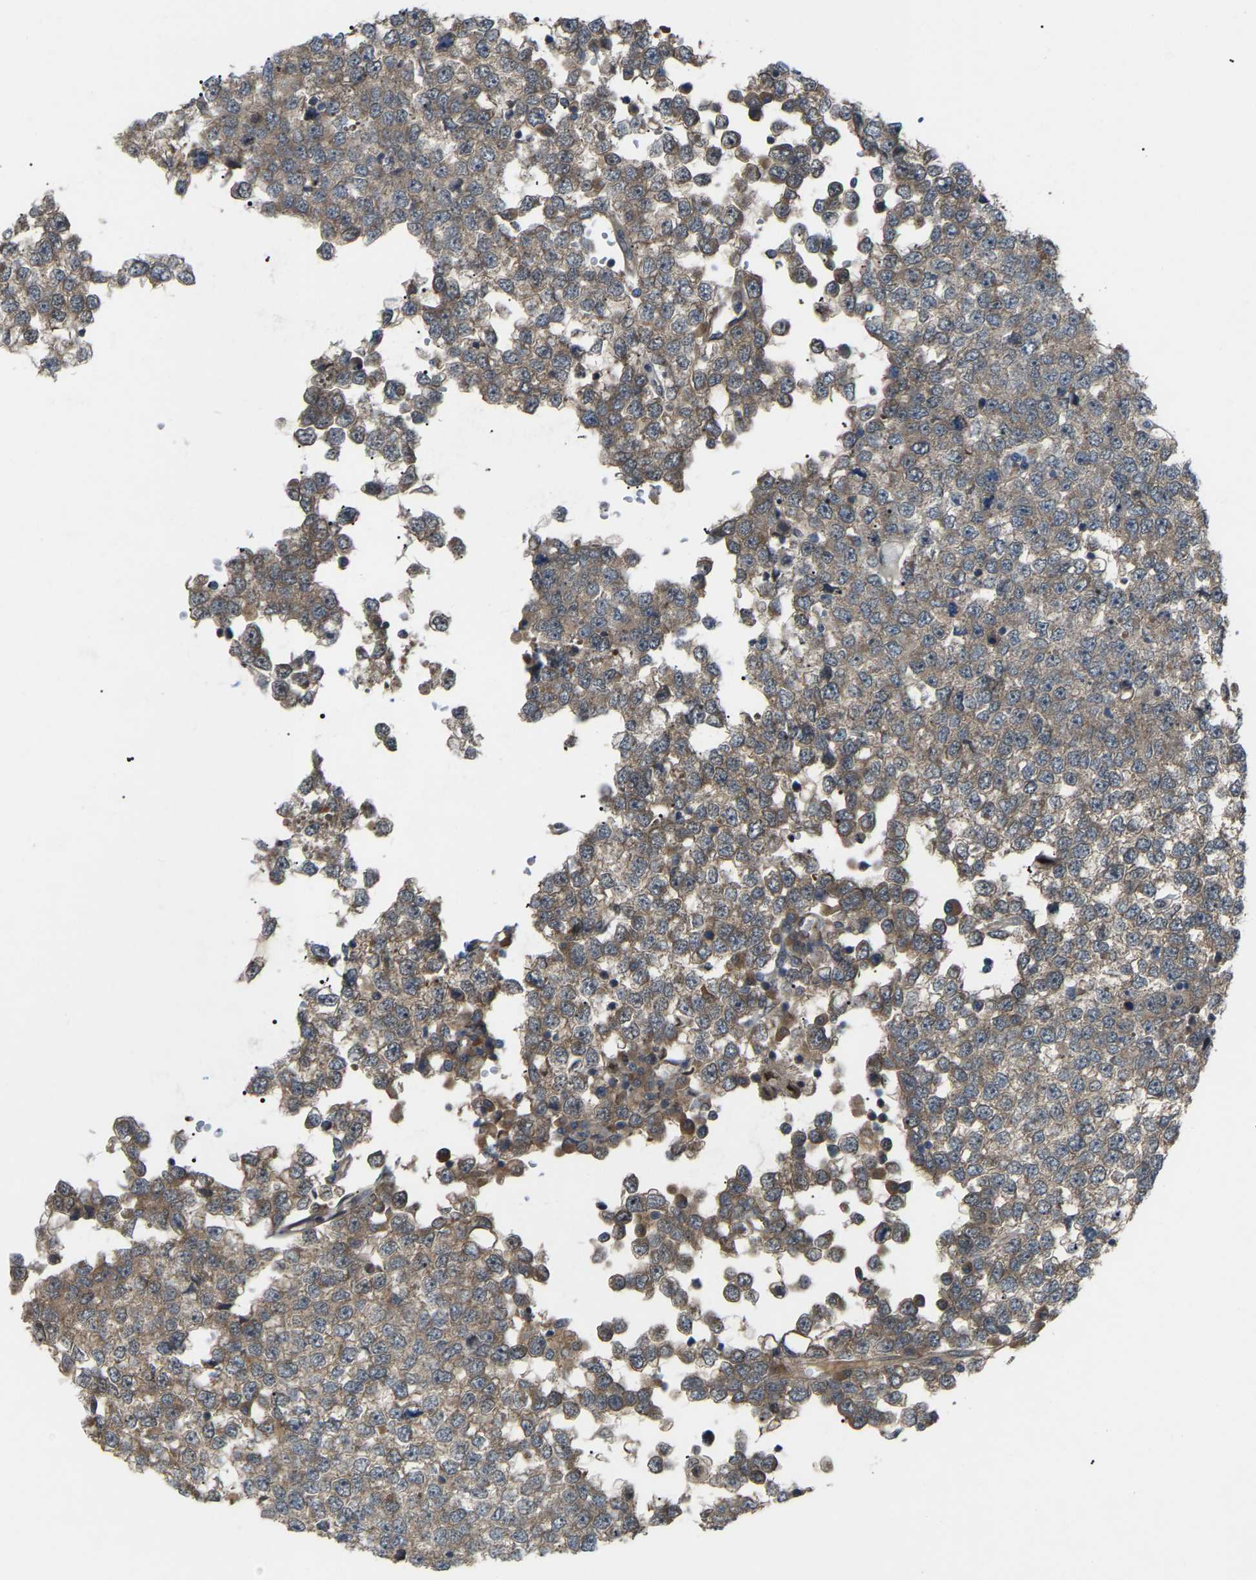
{"staining": {"intensity": "weak", "quantity": "25%-75%", "location": "cytoplasmic/membranous"}, "tissue": "testis cancer", "cell_type": "Tumor cells", "image_type": "cancer", "snomed": [{"axis": "morphology", "description": "Seminoma, NOS"}, {"axis": "topography", "description": "Testis"}], "caption": "This micrograph demonstrates IHC staining of human testis cancer (seminoma), with low weak cytoplasmic/membranous positivity in about 25%-75% of tumor cells.", "gene": "CROT", "patient": {"sex": "male", "age": 65}}